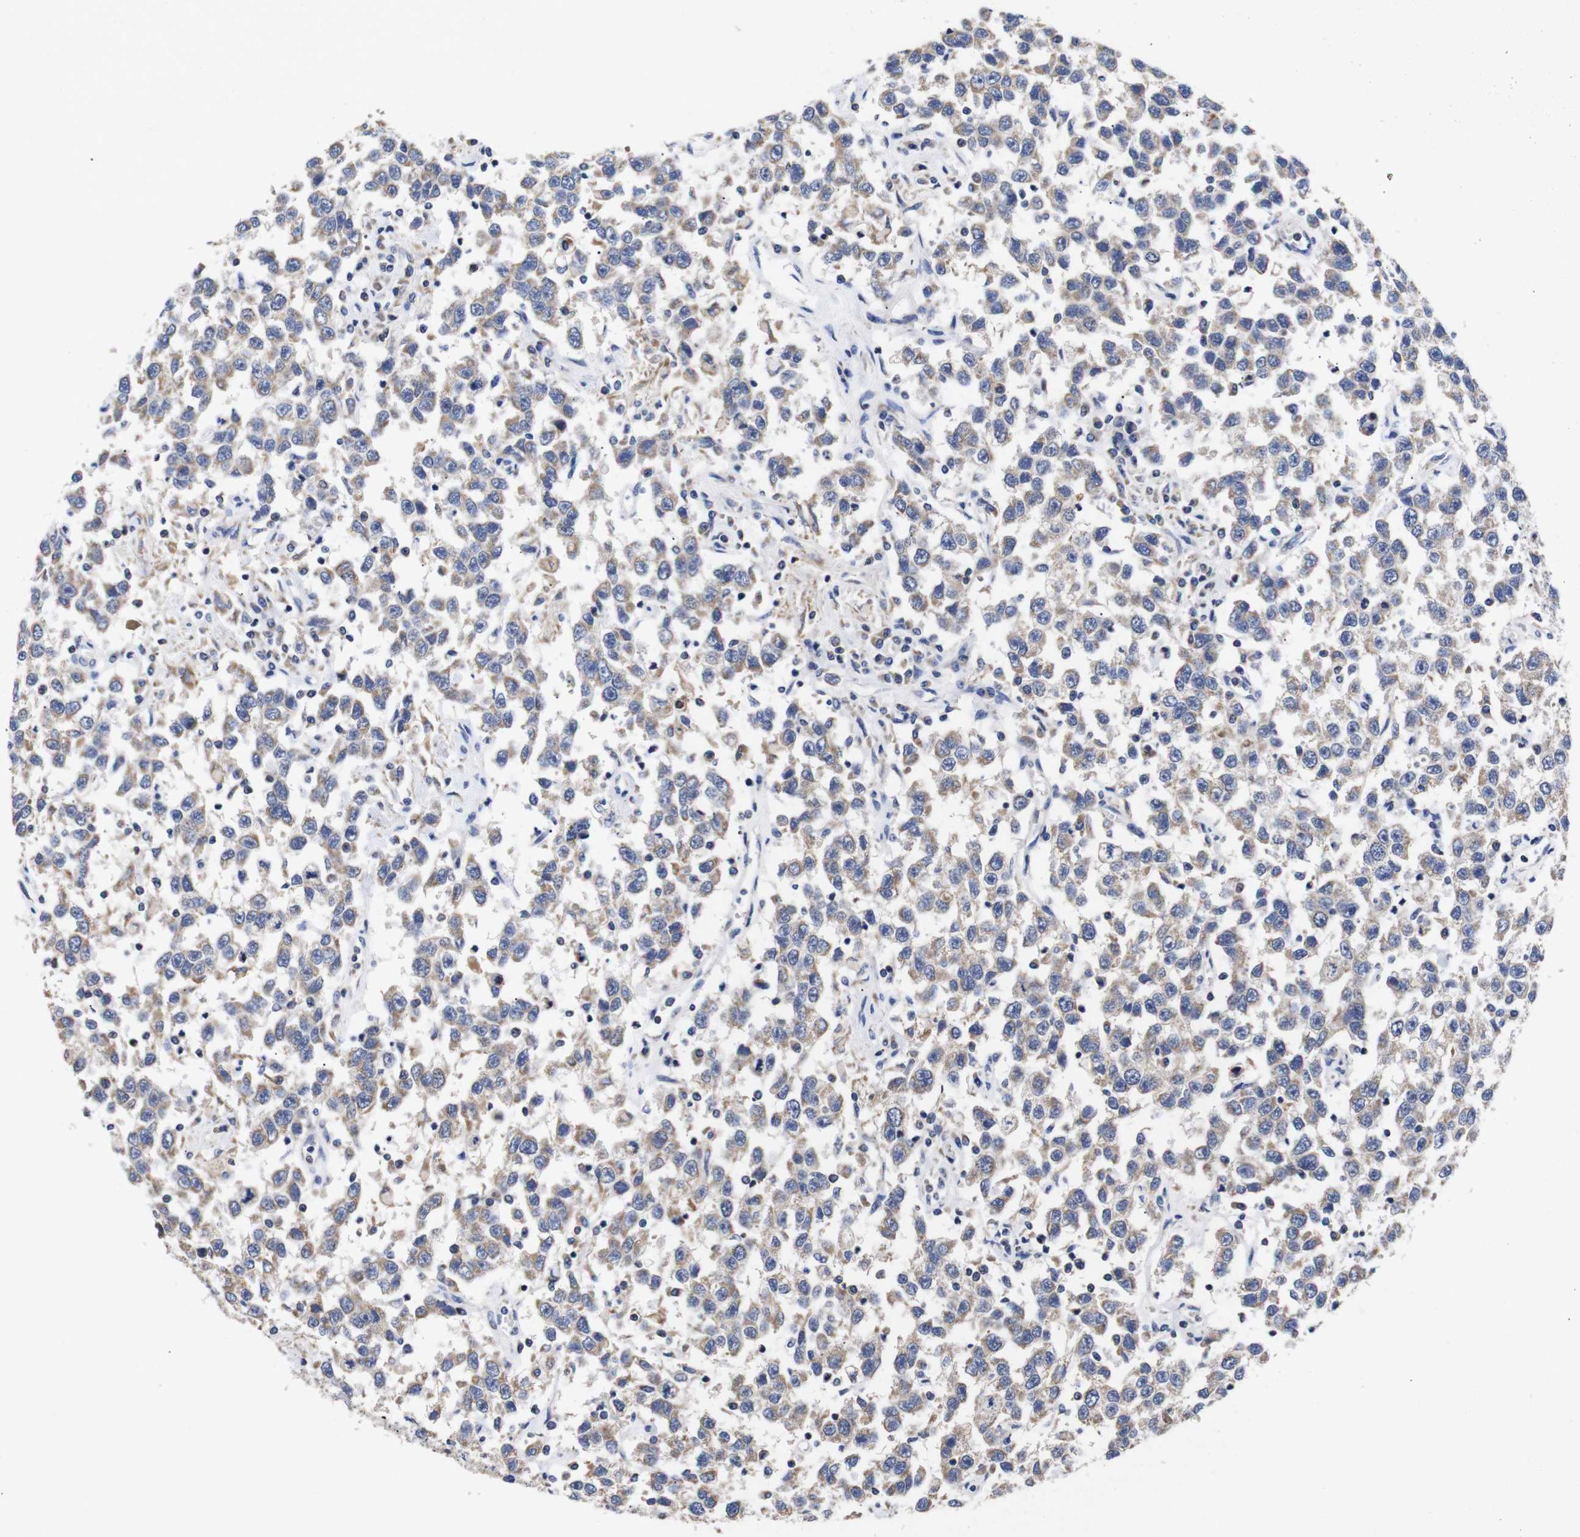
{"staining": {"intensity": "weak", "quantity": ">75%", "location": "cytoplasmic/membranous"}, "tissue": "testis cancer", "cell_type": "Tumor cells", "image_type": "cancer", "snomed": [{"axis": "morphology", "description": "Seminoma, NOS"}, {"axis": "topography", "description": "Testis"}], "caption": "Tumor cells show low levels of weak cytoplasmic/membranous positivity in about >75% of cells in testis seminoma. The staining was performed using DAB, with brown indicating positive protein expression. Nuclei are stained blue with hematoxylin.", "gene": "OPN3", "patient": {"sex": "male", "age": 41}}